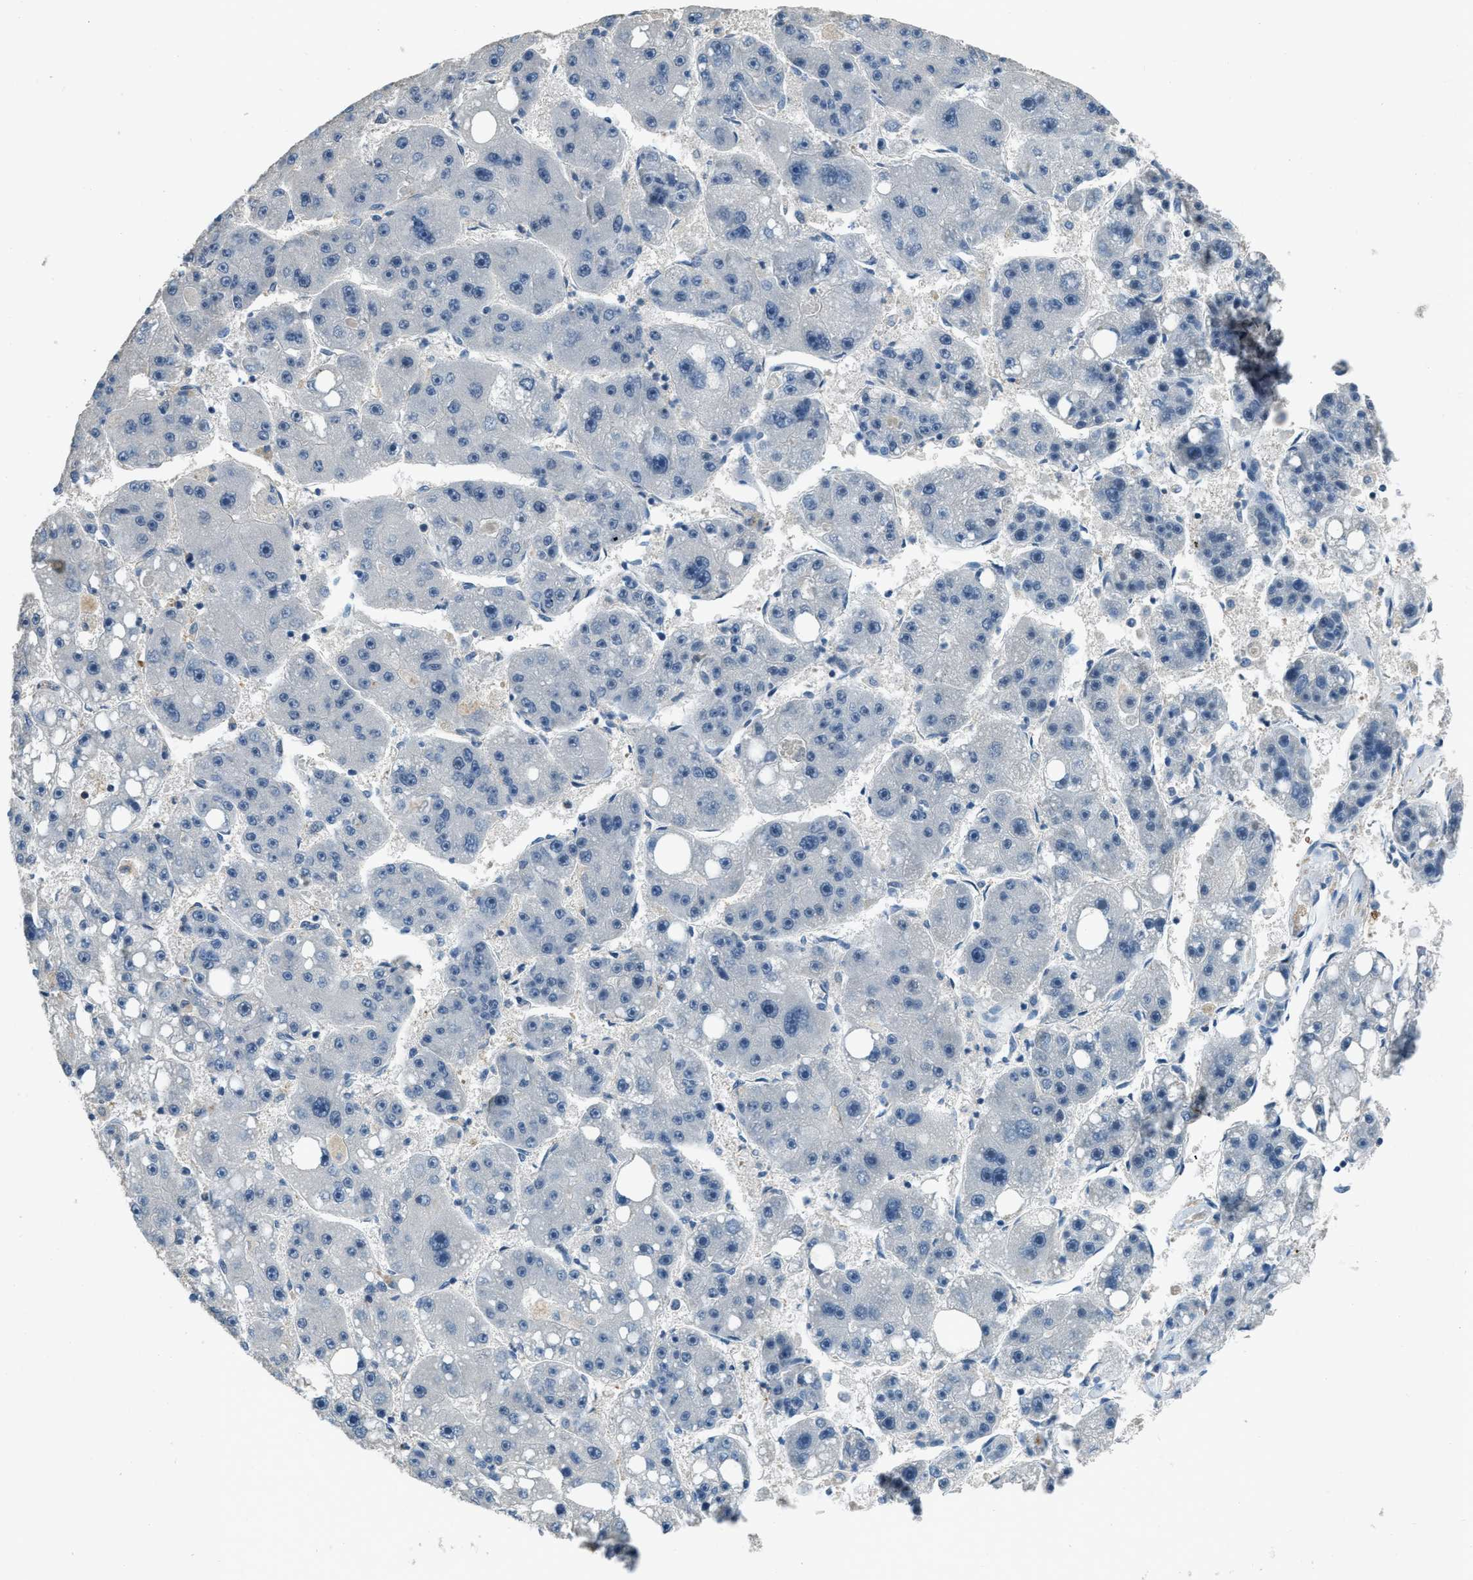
{"staining": {"intensity": "negative", "quantity": "none", "location": "none"}, "tissue": "liver cancer", "cell_type": "Tumor cells", "image_type": "cancer", "snomed": [{"axis": "morphology", "description": "Carcinoma, Hepatocellular, NOS"}, {"axis": "topography", "description": "Liver"}], "caption": "Liver cancer was stained to show a protein in brown. There is no significant staining in tumor cells. The staining is performed using DAB (3,3'-diaminobenzidine) brown chromogen with nuclei counter-stained in using hematoxylin.", "gene": "NUDCD3", "patient": {"sex": "female", "age": 61}}